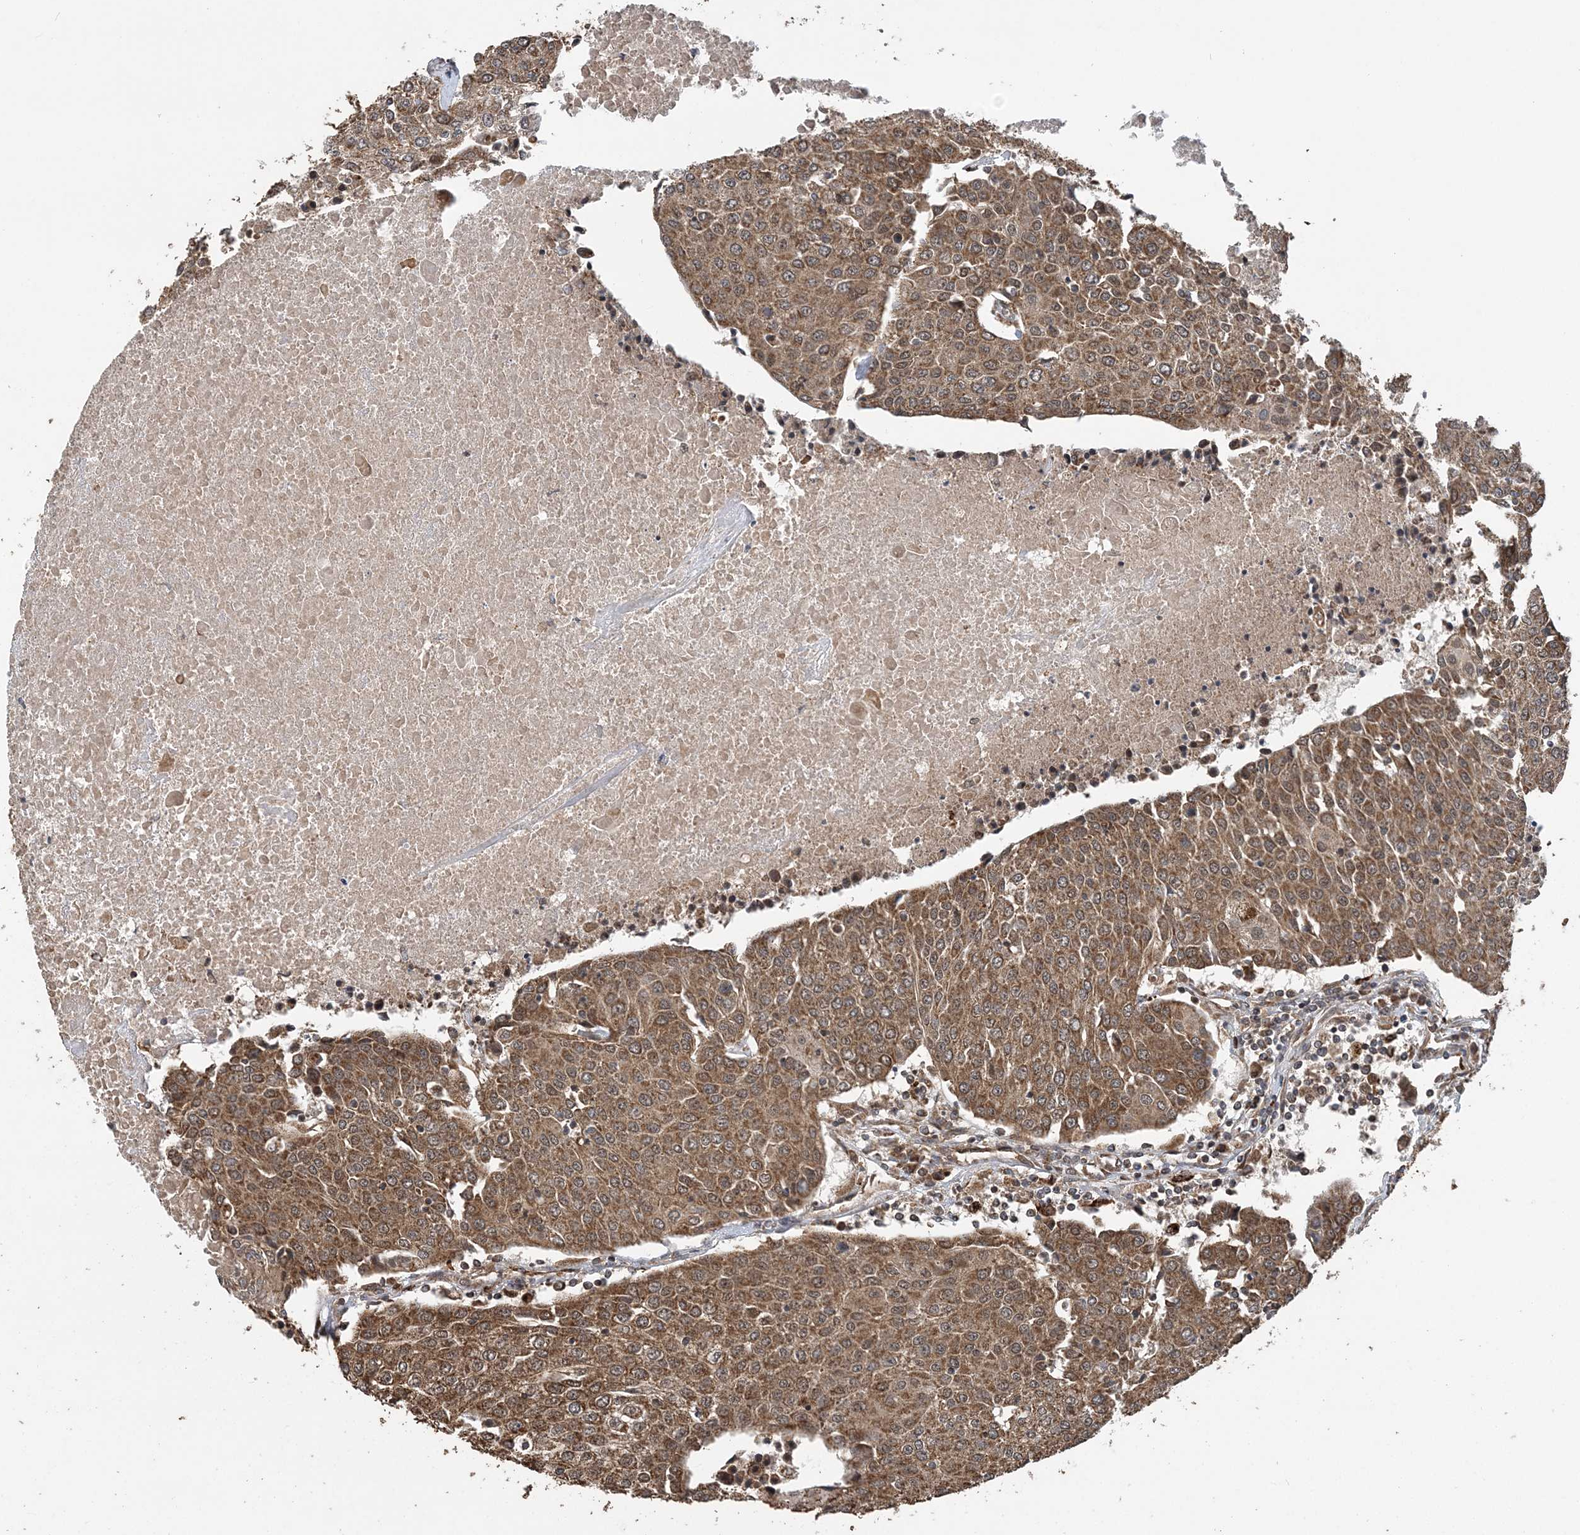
{"staining": {"intensity": "moderate", "quantity": ">75%", "location": "cytoplasmic/membranous"}, "tissue": "urothelial cancer", "cell_type": "Tumor cells", "image_type": "cancer", "snomed": [{"axis": "morphology", "description": "Urothelial carcinoma, High grade"}, {"axis": "topography", "description": "Urinary bladder"}], "caption": "A micrograph of human urothelial carcinoma (high-grade) stained for a protein demonstrates moderate cytoplasmic/membranous brown staining in tumor cells.", "gene": "PCBP1", "patient": {"sex": "female", "age": 85}}